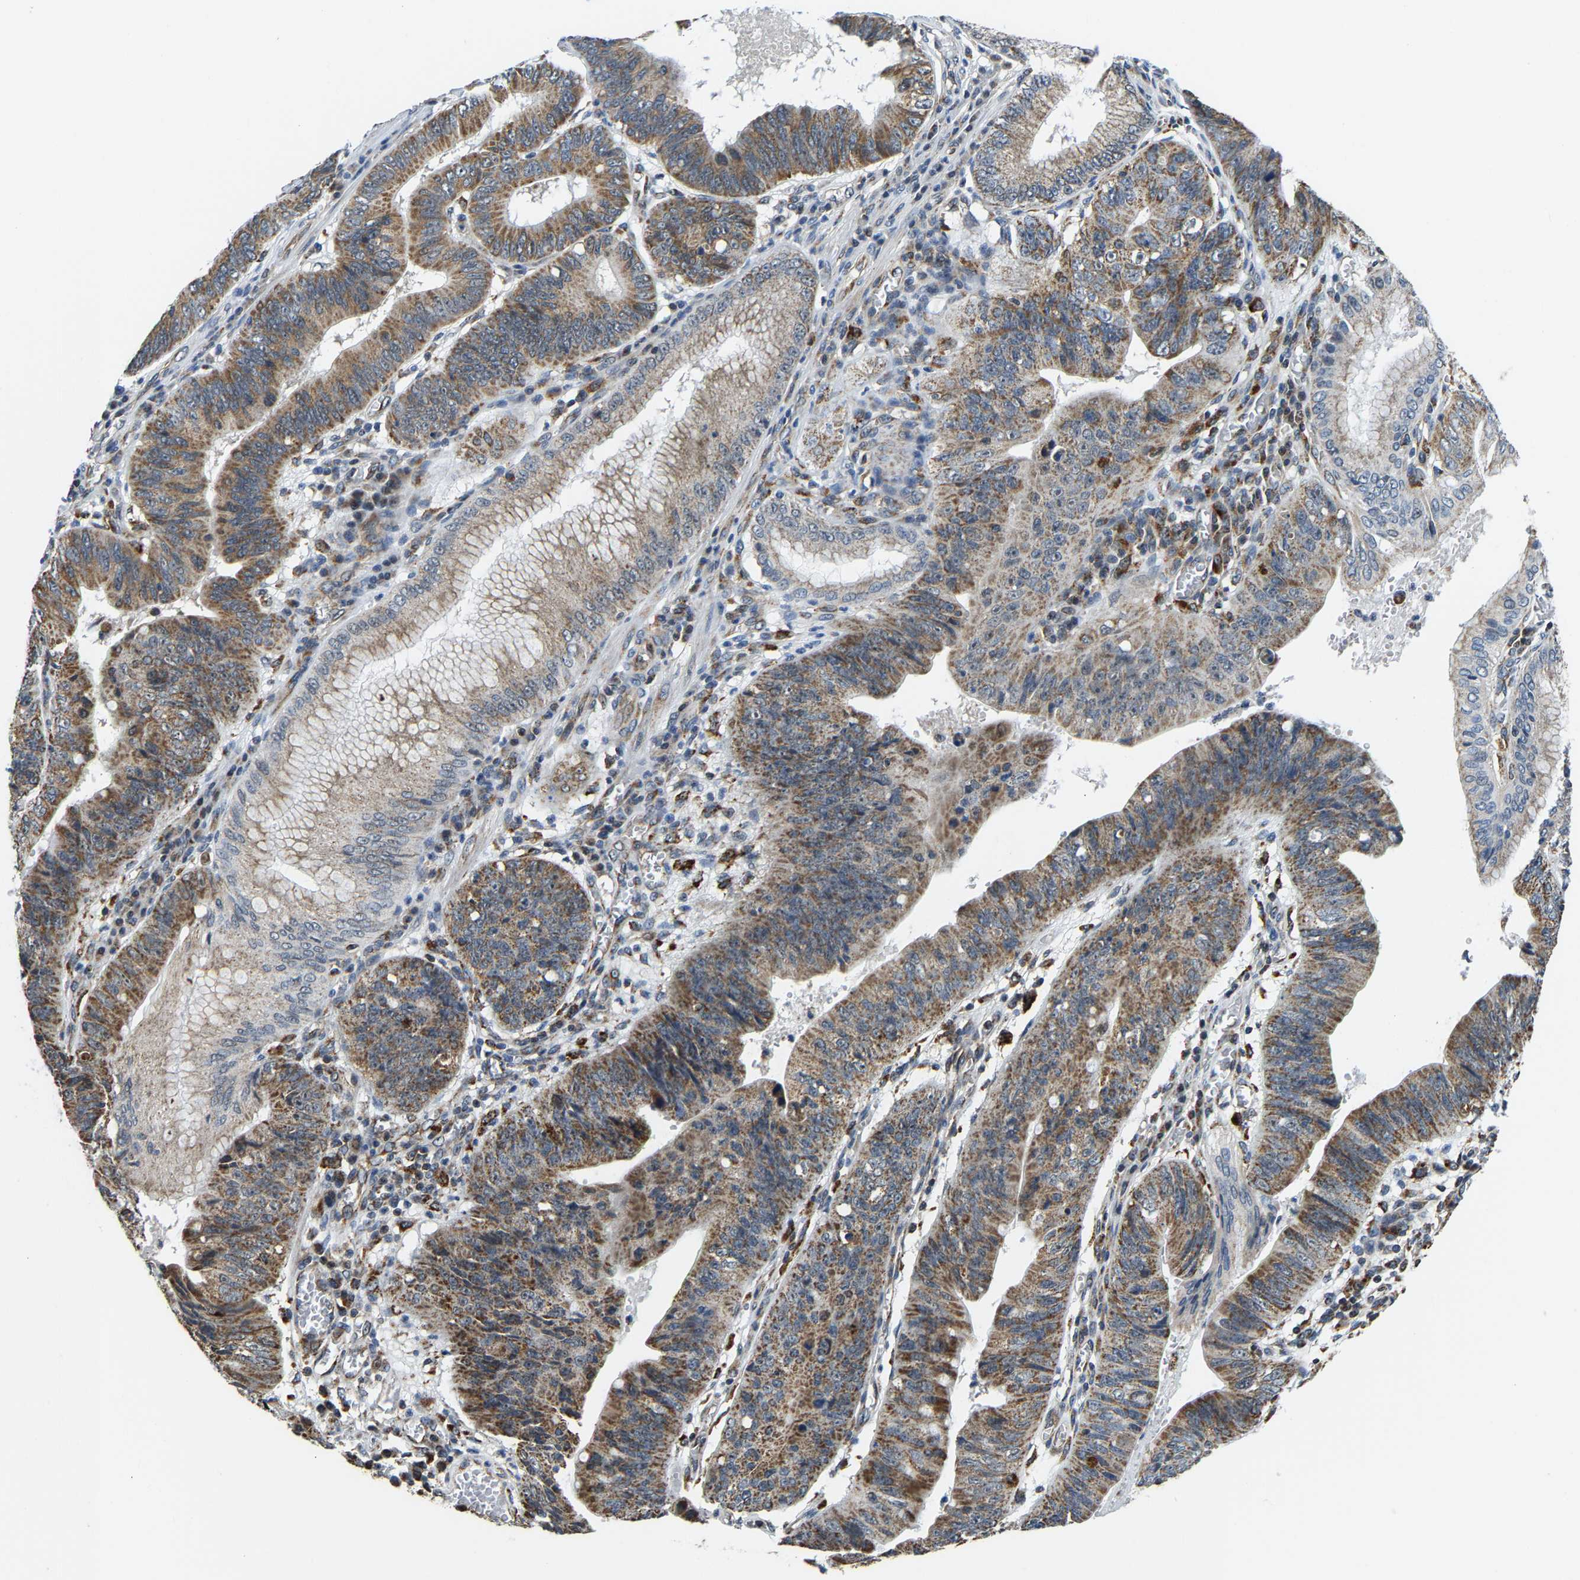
{"staining": {"intensity": "moderate", "quantity": ">75%", "location": "cytoplasmic/membranous"}, "tissue": "stomach cancer", "cell_type": "Tumor cells", "image_type": "cancer", "snomed": [{"axis": "morphology", "description": "Adenocarcinoma, NOS"}, {"axis": "topography", "description": "Stomach"}], "caption": "The photomicrograph demonstrates staining of adenocarcinoma (stomach), revealing moderate cytoplasmic/membranous protein positivity (brown color) within tumor cells.", "gene": "GIMAP7", "patient": {"sex": "male", "age": 59}}